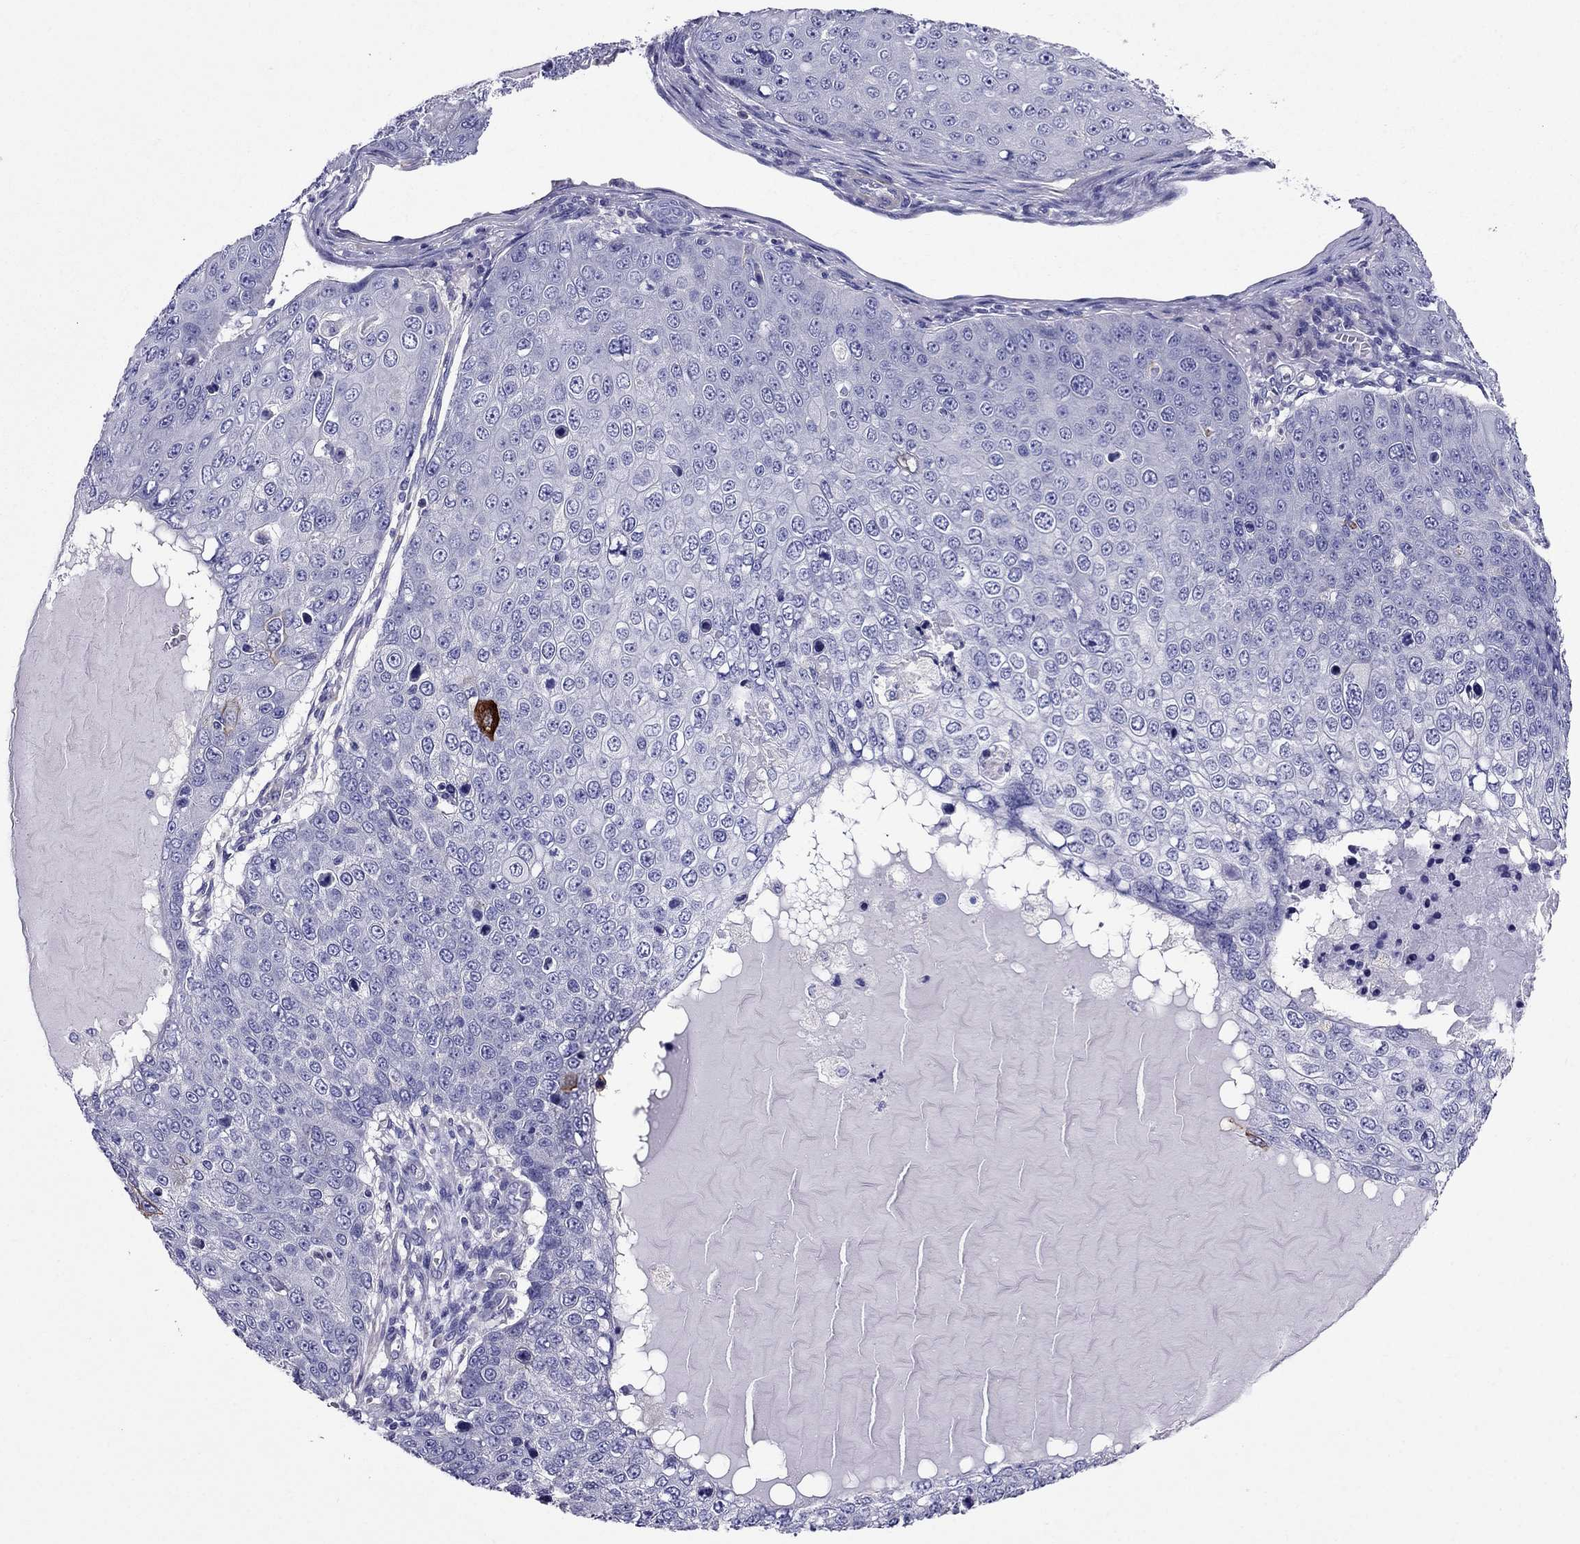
{"staining": {"intensity": "negative", "quantity": "none", "location": "none"}, "tissue": "skin cancer", "cell_type": "Tumor cells", "image_type": "cancer", "snomed": [{"axis": "morphology", "description": "Squamous cell carcinoma, NOS"}, {"axis": "topography", "description": "Skin"}], "caption": "This image is of skin cancer (squamous cell carcinoma) stained with IHC to label a protein in brown with the nuclei are counter-stained blue. There is no expression in tumor cells.", "gene": "GPR50", "patient": {"sex": "male", "age": 71}}